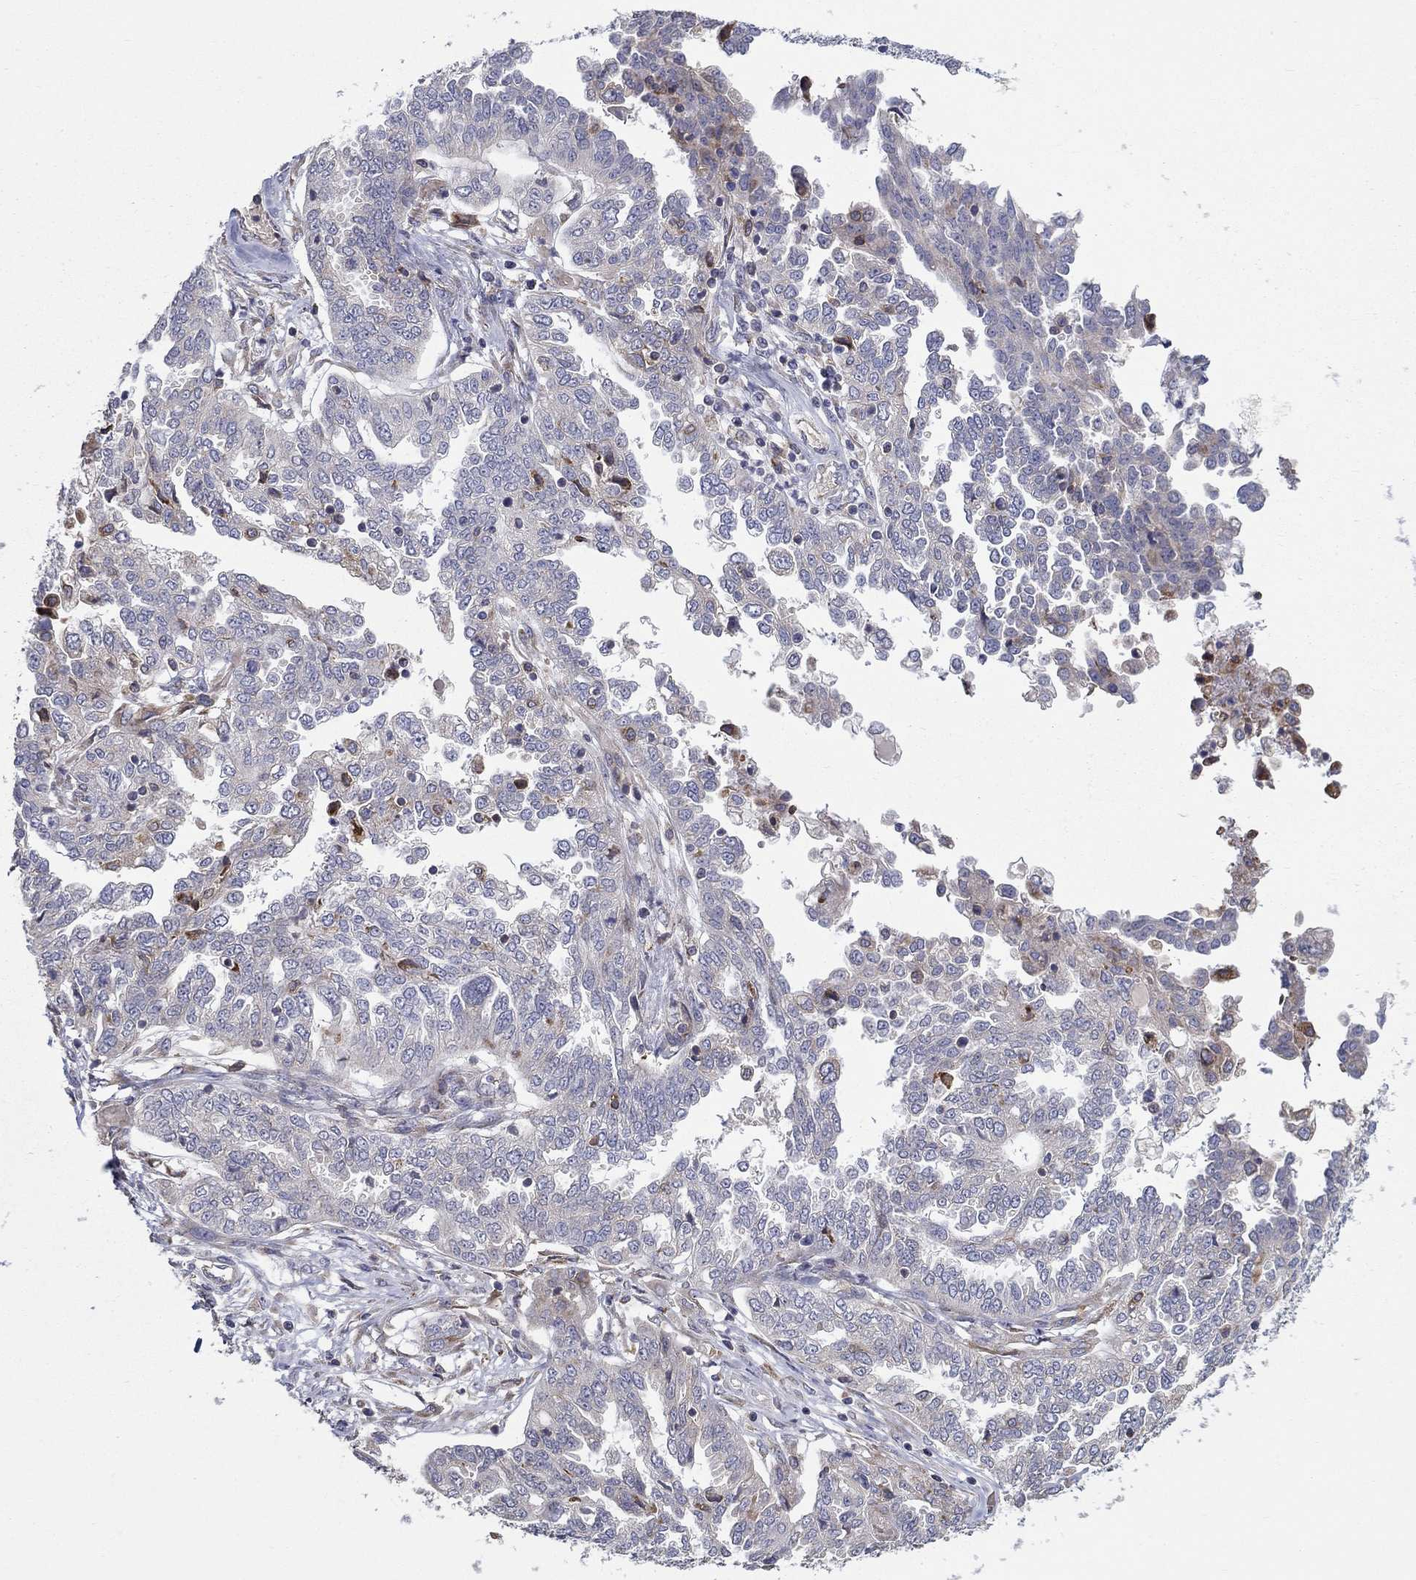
{"staining": {"intensity": "negative", "quantity": "none", "location": "none"}, "tissue": "ovarian cancer", "cell_type": "Tumor cells", "image_type": "cancer", "snomed": [{"axis": "morphology", "description": "Cystadenocarcinoma, serous, NOS"}, {"axis": "topography", "description": "Ovary"}], "caption": "There is no significant expression in tumor cells of ovarian cancer (serous cystadenocarcinoma). Nuclei are stained in blue.", "gene": "QRFPR", "patient": {"sex": "female", "age": 67}}